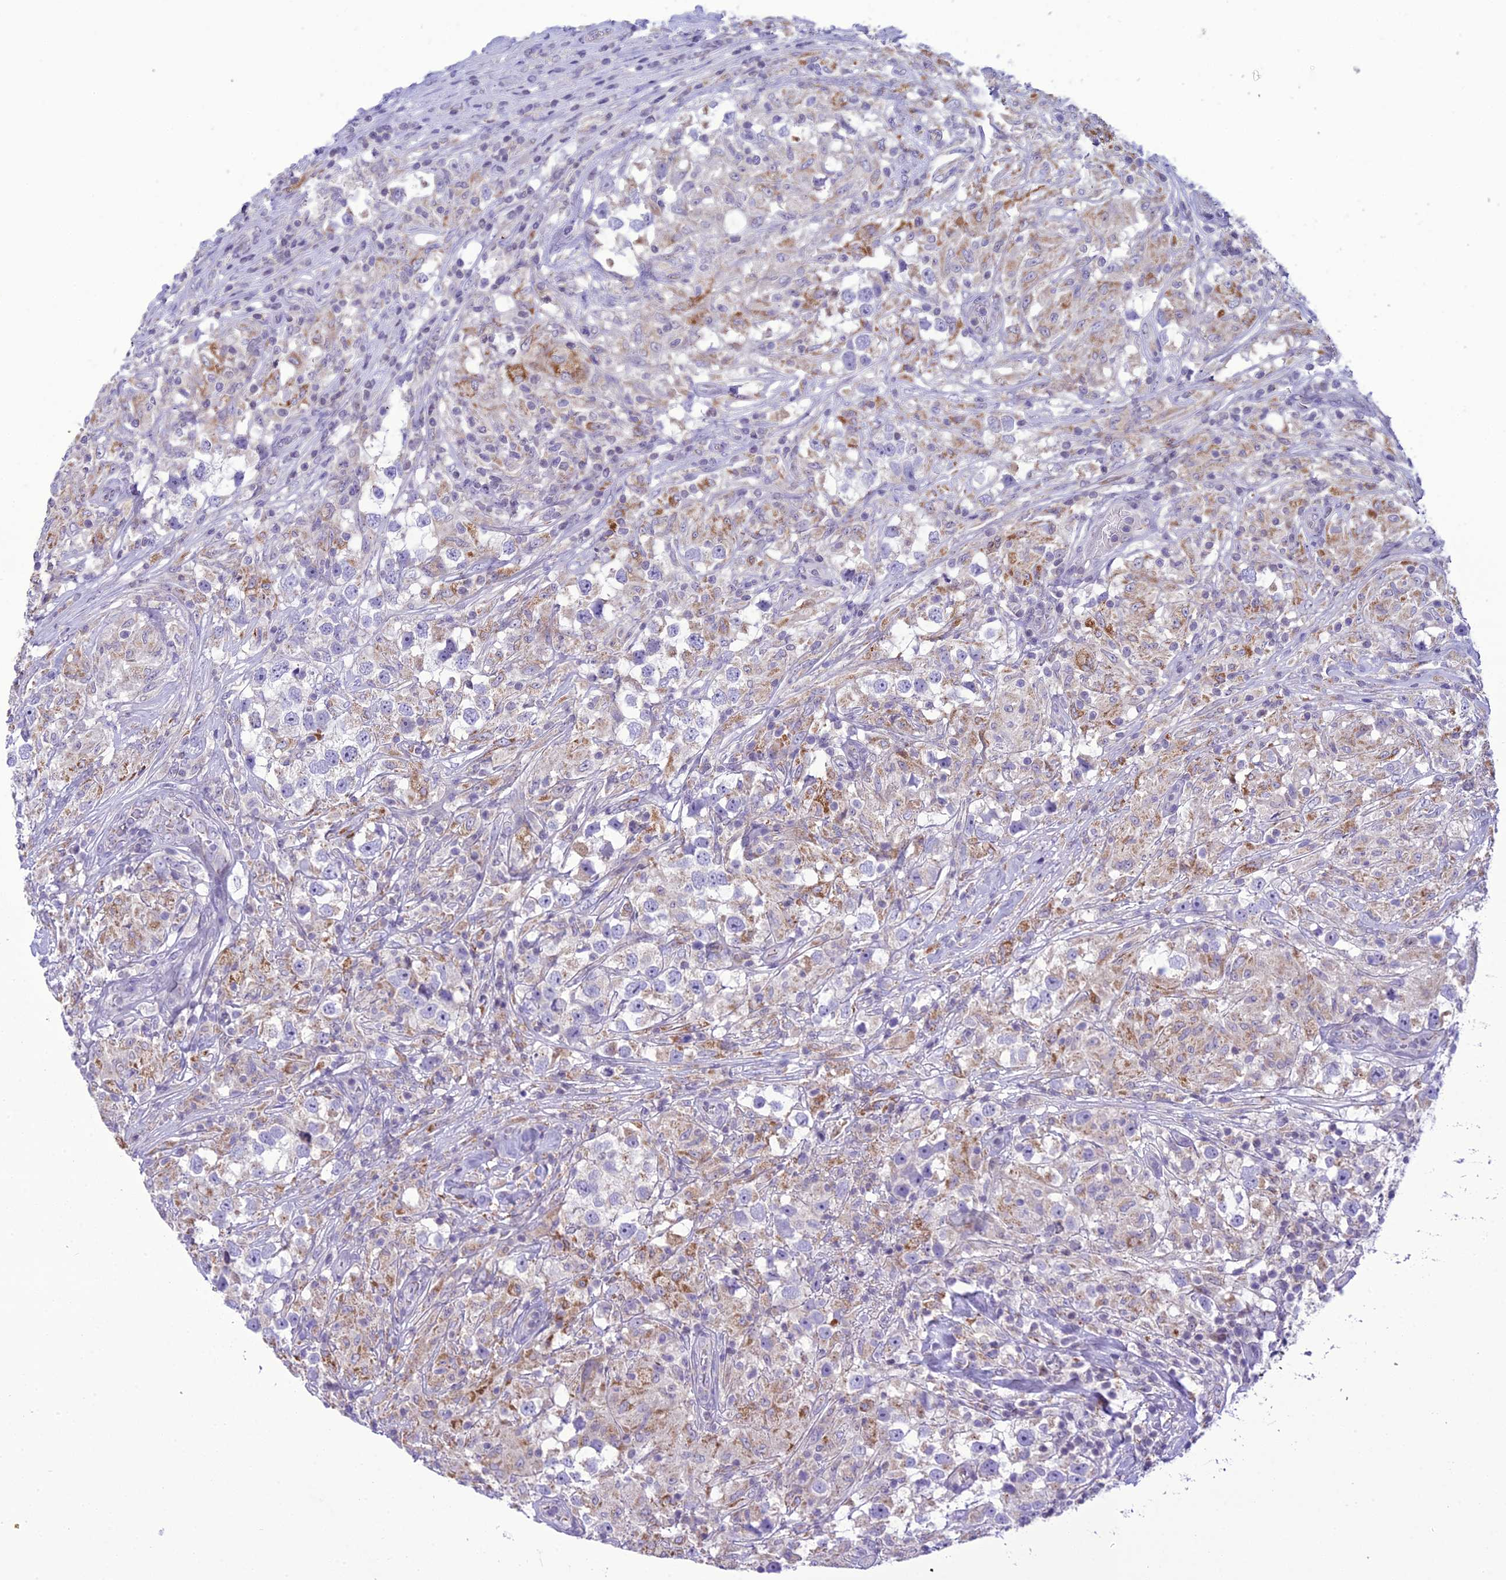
{"staining": {"intensity": "negative", "quantity": "none", "location": "none"}, "tissue": "testis cancer", "cell_type": "Tumor cells", "image_type": "cancer", "snomed": [{"axis": "morphology", "description": "Seminoma, NOS"}, {"axis": "topography", "description": "Testis"}], "caption": "Testis seminoma stained for a protein using immunohistochemistry (IHC) displays no expression tumor cells.", "gene": "B9D2", "patient": {"sex": "male", "age": 46}}